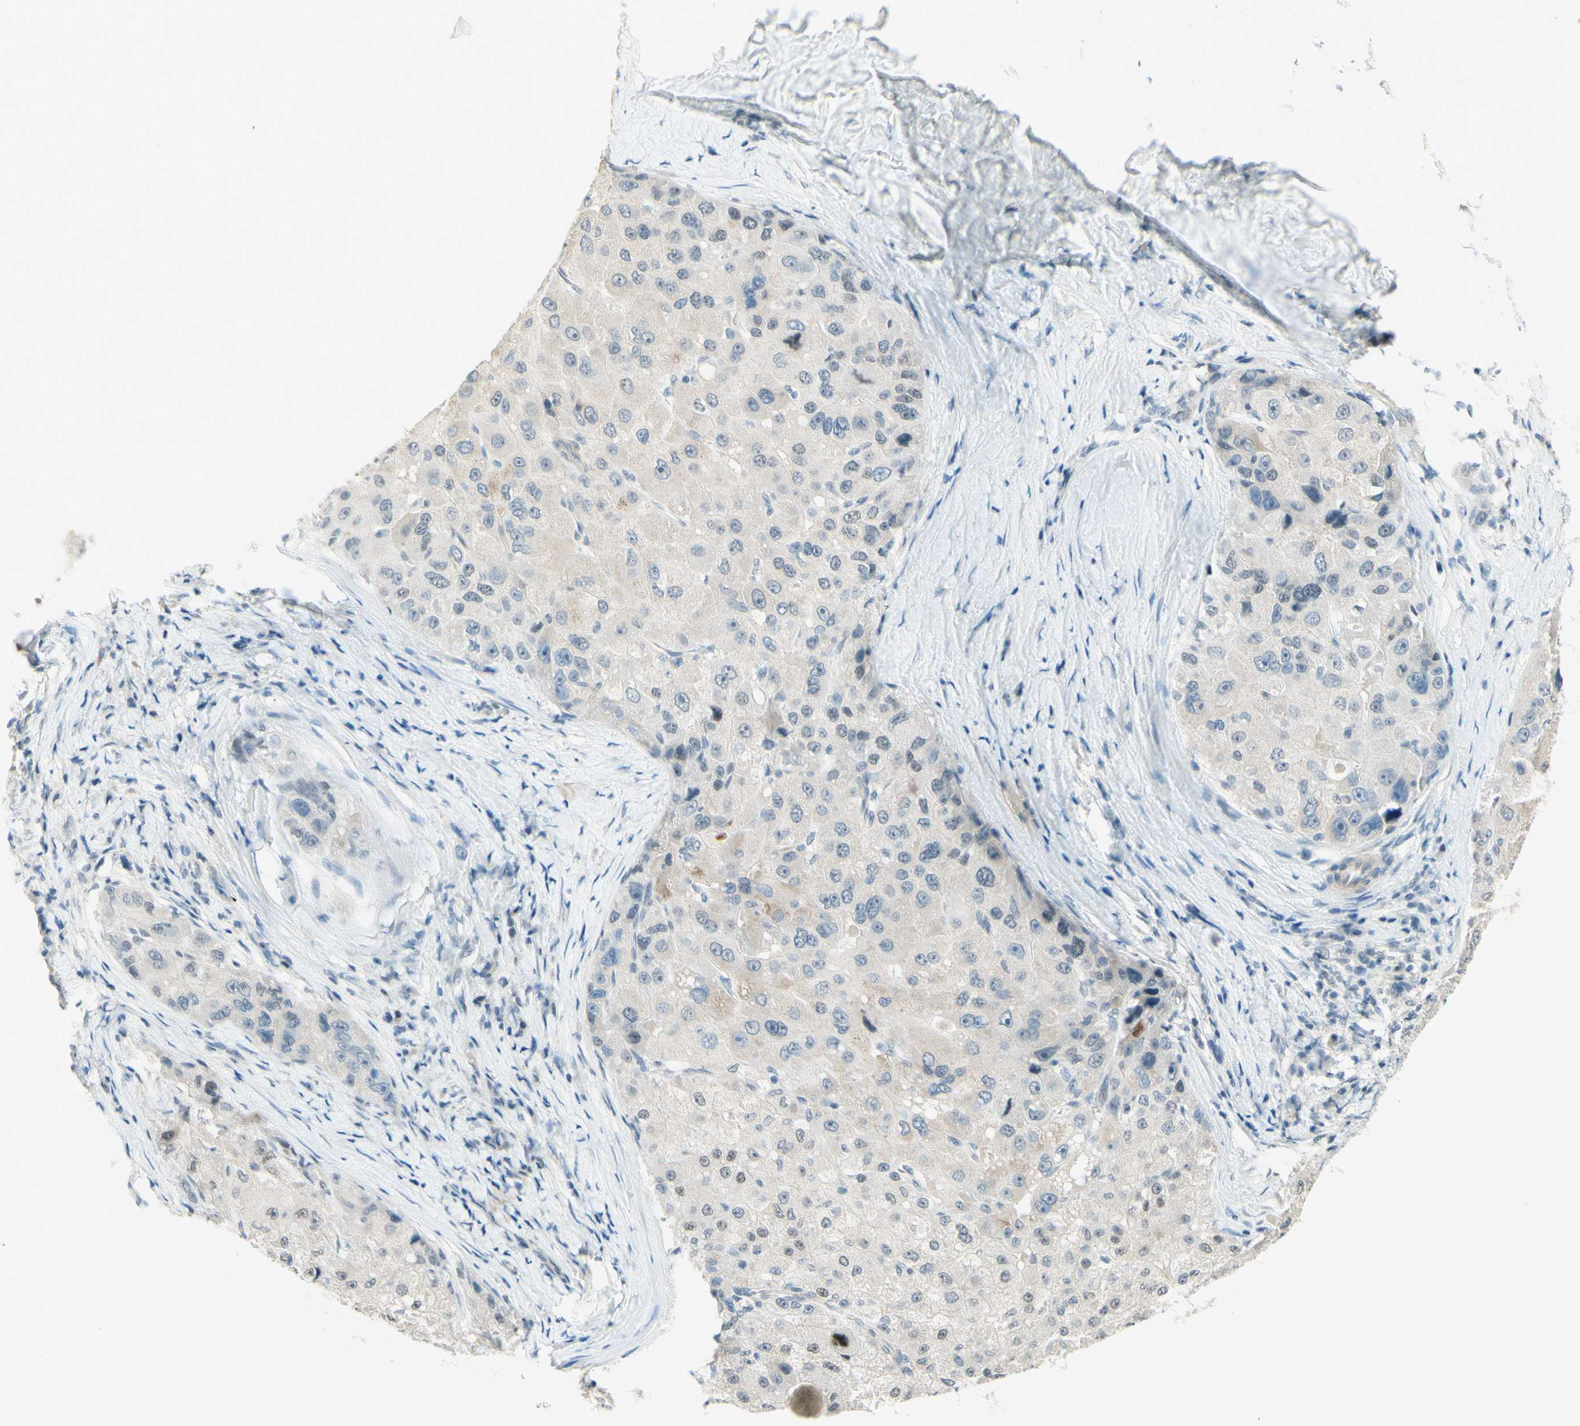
{"staining": {"intensity": "negative", "quantity": "none", "location": "none"}, "tissue": "liver cancer", "cell_type": "Tumor cells", "image_type": "cancer", "snomed": [{"axis": "morphology", "description": "Carcinoma, Hepatocellular, NOS"}, {"axis": "topography", "description": "Liver"}], "caption": "The histopathology image reveals no staining of tumor cells in liver cancer (hepatocellular carcinoma).", "gene": "JPH1", "patient": {"sex": "male", "age": 80}}